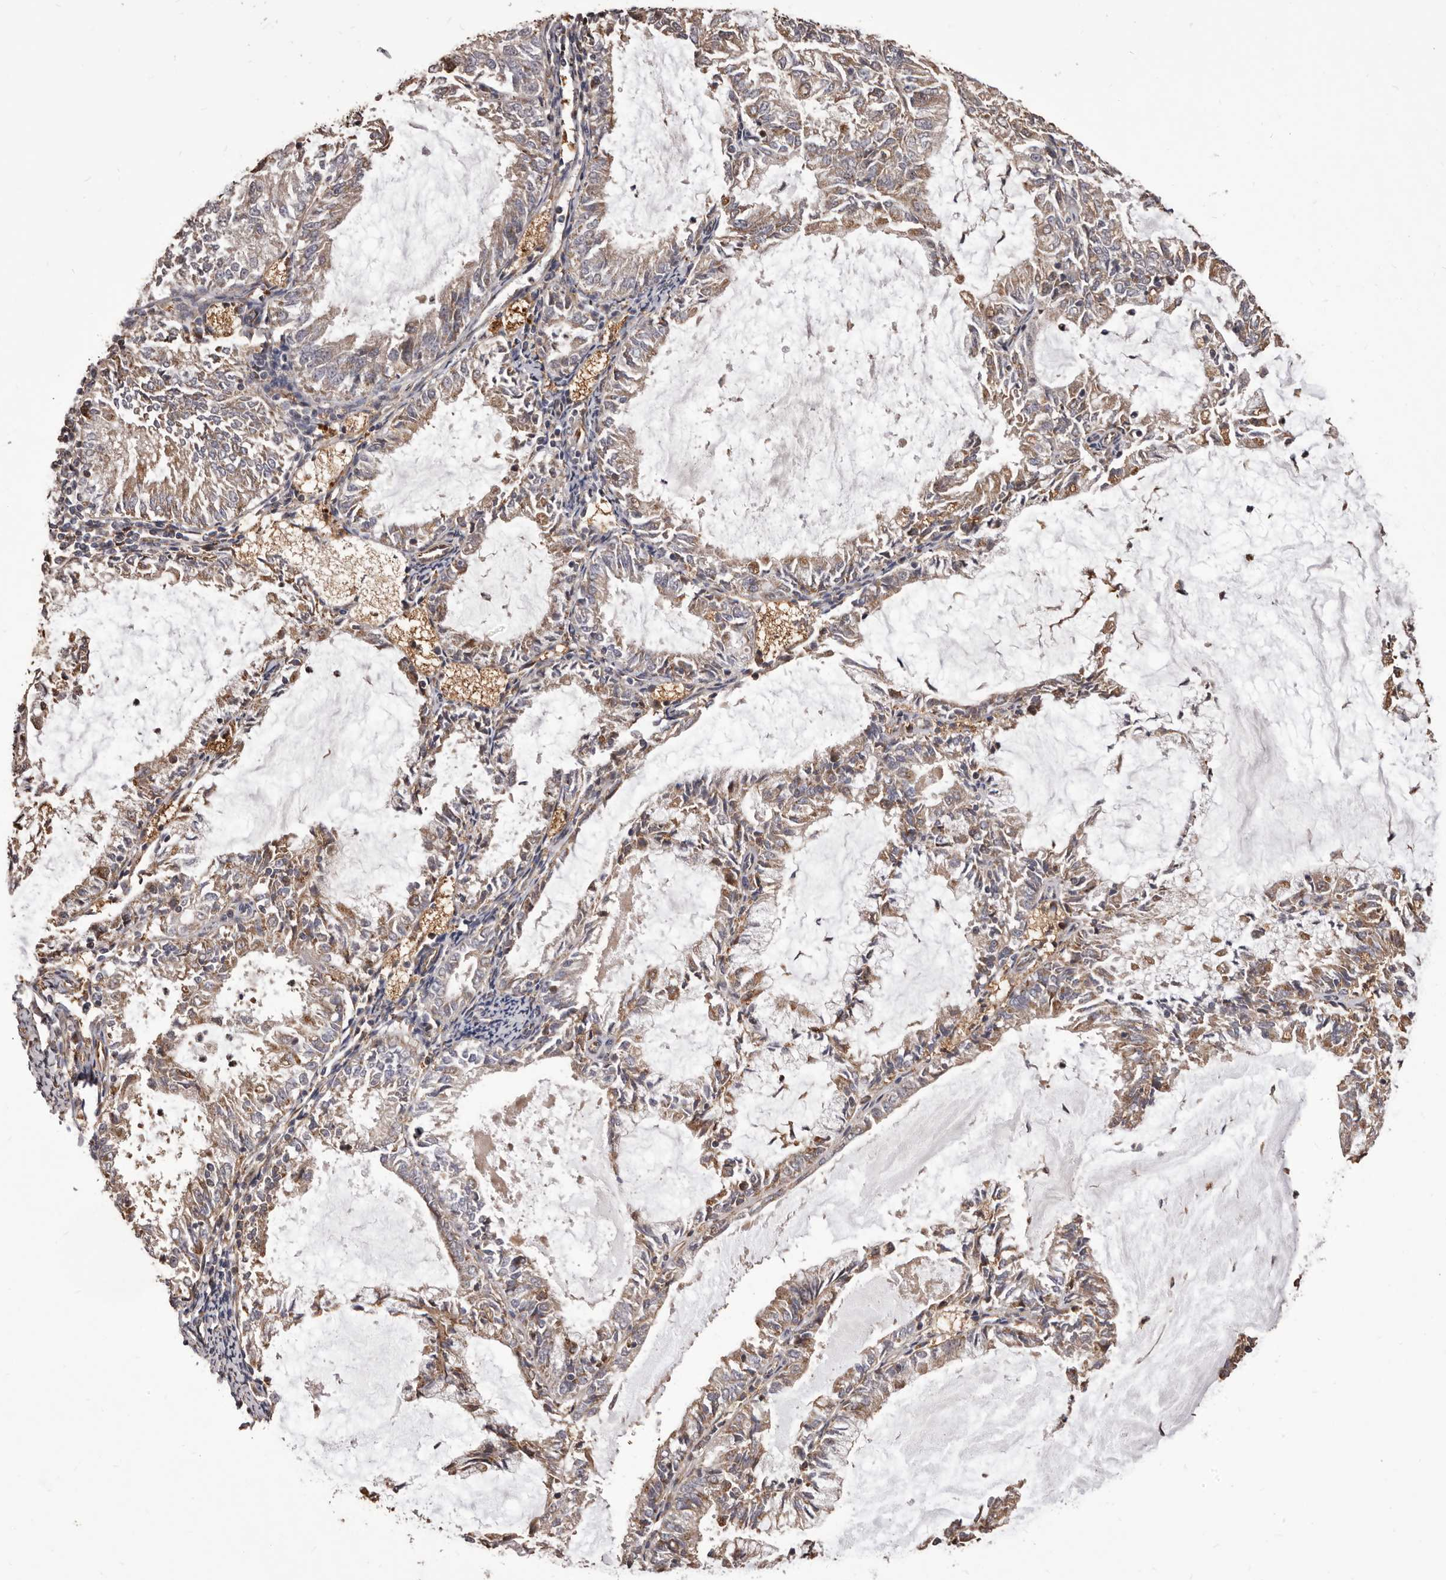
{"staining": {"intensity": "weak", "quantity": "25%-75%", "location": "cytoplasmic/membranous"}, "tissue": "endometrial cancer", "cell_type": "Tumor cells", "image_type": "cancer", "snomed": [{"axis": "morphology", "description": "Adenocarcinoma, NOS"}, {"axis": "topography", "description": "Endometrium"}], "caption": "Protein analysis of endometrial cancer tissue displays weak cytoplasmic/membranous staining in approximately 25%-75% of tumor cells.", "gene": "ALPK1", "patient": {"sex": "female", "age": 57}}